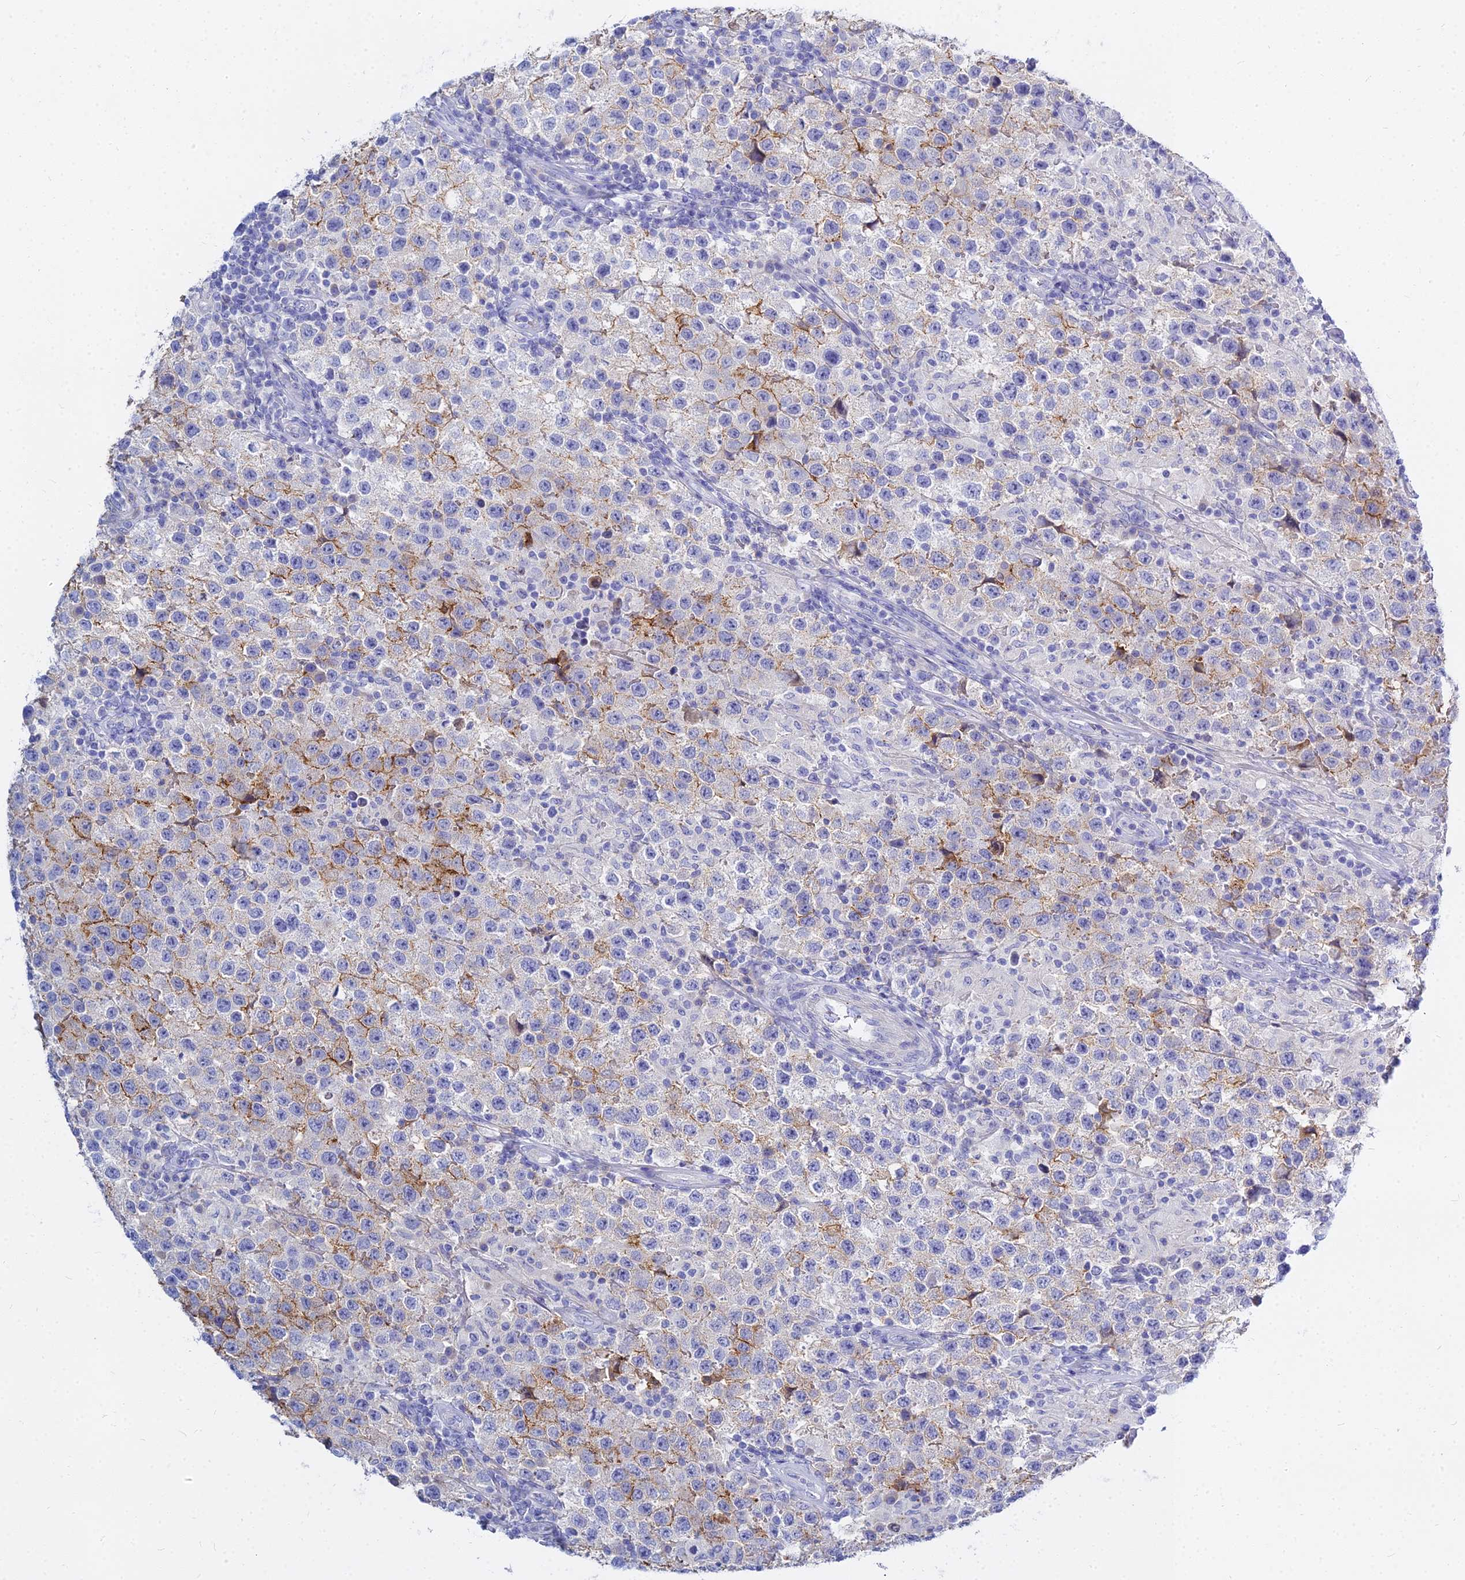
{"staining": {"intensity": "moderate", "quantity": "<25%", "location": "cytoplasmic/membranous"}, "tissue": "testis cancer", "cell_type": "Tumor cells", "image_type": "cancer", "snomed": [{"axis": "morphology", "description": "Seminoma, NOS"}, {"axis": "morphology", "description": "Carcinoma, Embryonal, NOS"}, {"axis": "topography", "description": "Testis"}], "caption": "Moderate cytoplasmic/membranous protein positivity is present in about <25% of tumor cells in testis seminoma. Using DAB (brown) and hematoxylin (blue) stains, captured at high magnification using brightfield microscopy.", "gene": "ZNF552", "patient": {"sex": "male", "age": 41}}